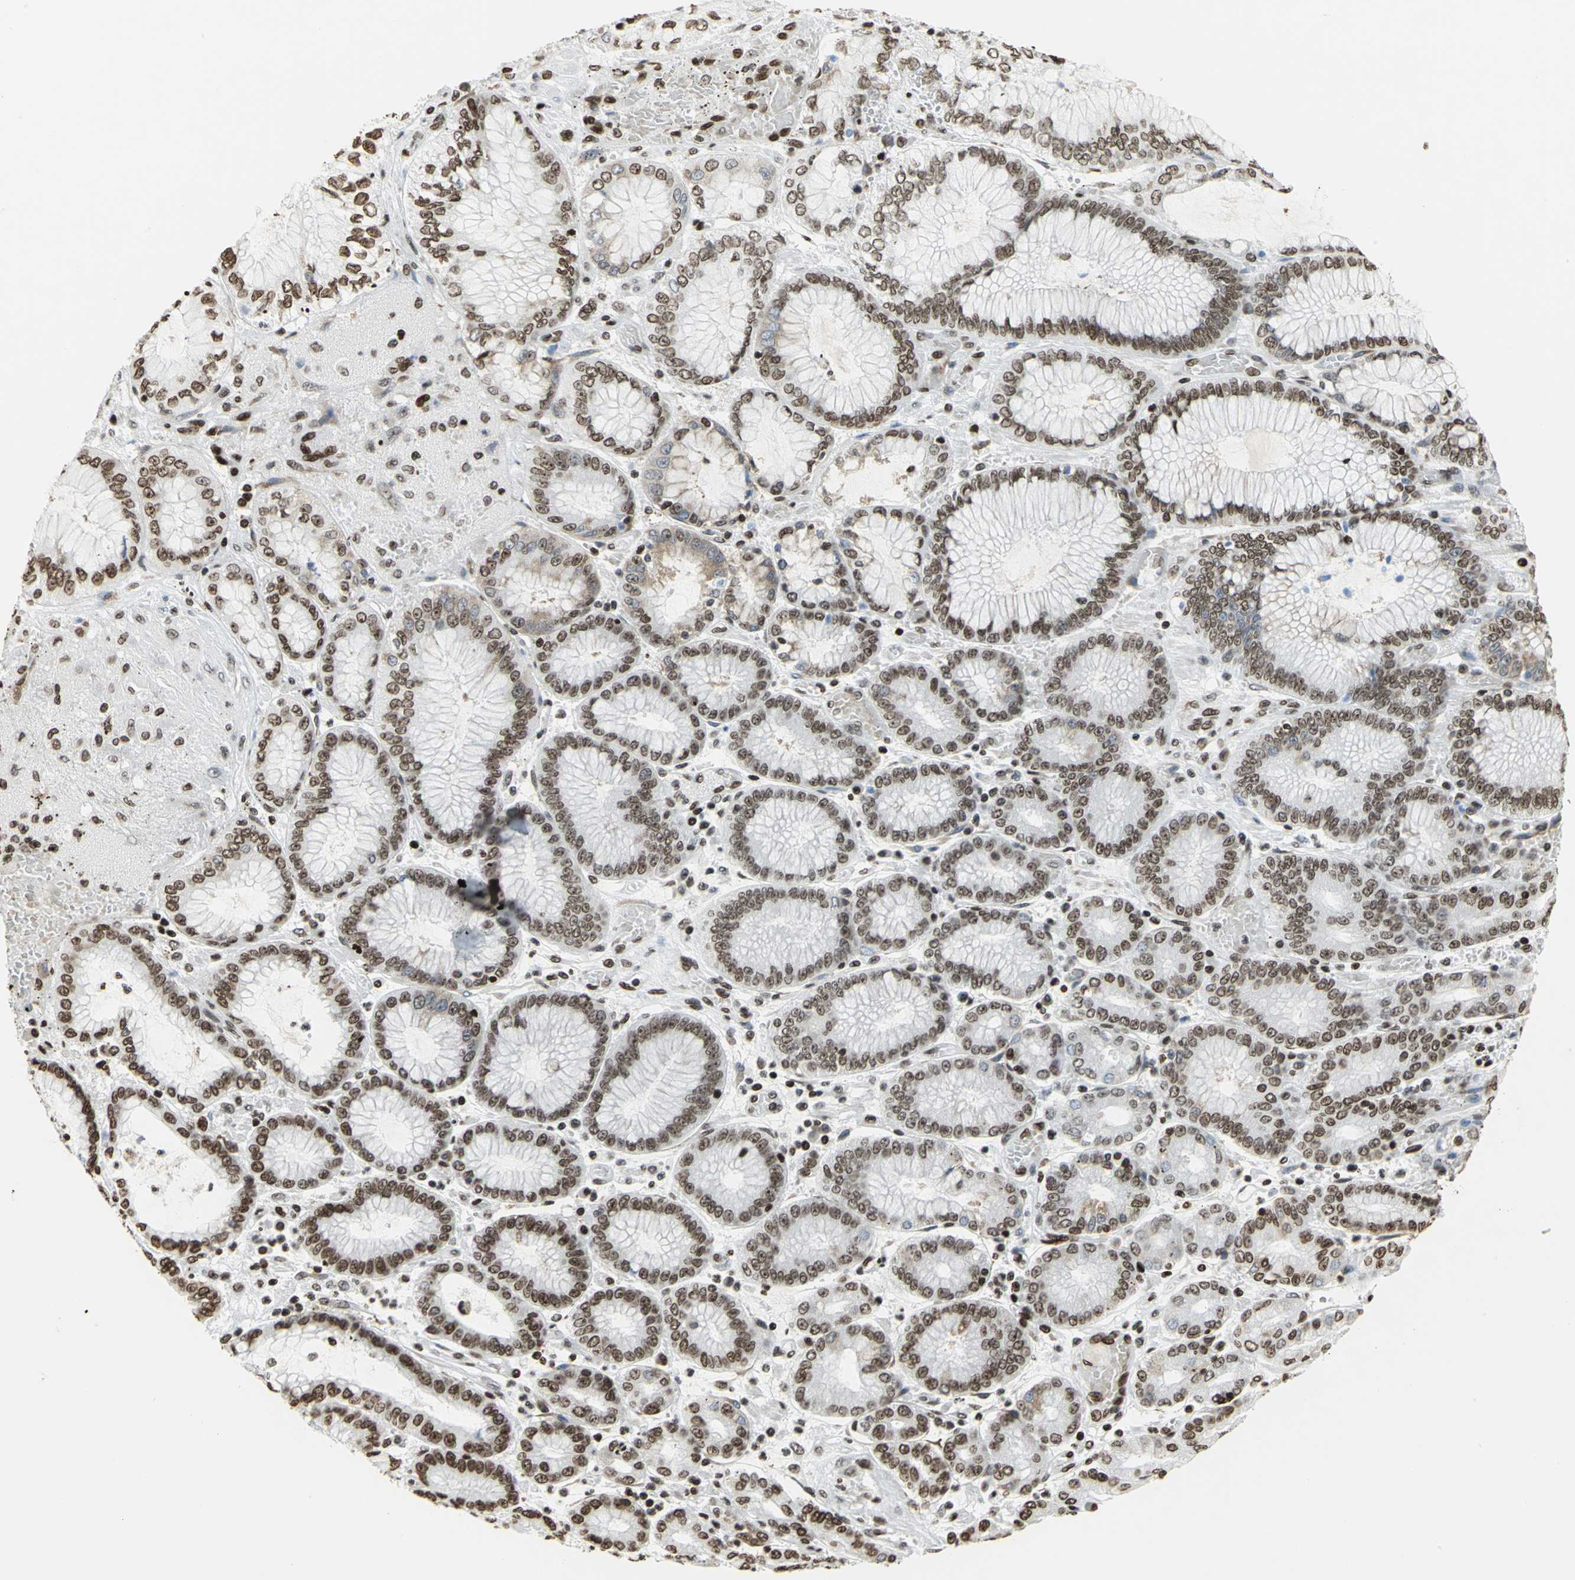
{"staining": {"intensity": "strong", "quantity": ">75%", "location": "nuclear"}, "tissue": "stomach cancer", "cell_type": "Tumor cells", "image_type": "cancer", "snomed": [{"axis": "morphology", "description": "Normal tissue, NOS"}, {"axis": "morphology", "description": "Adenocarcinoma, NOS"}, {"axis": "topography", "description": "Stomach, upper"}, {"axis": "topography", "description": "Stomach"}], "caption": "Immunohistochemistry photomicrograph of neoplastic tissue: stomach cancer (adenocarcinoma) stained using immunohistochemistry demonstrates high levels of strong protein expression localized specifically in the nuclear of tumor cells, appearing as a nuclear brown color.", "gene": "HMGB1", "patient": {"sex": "male", "age": 76}}